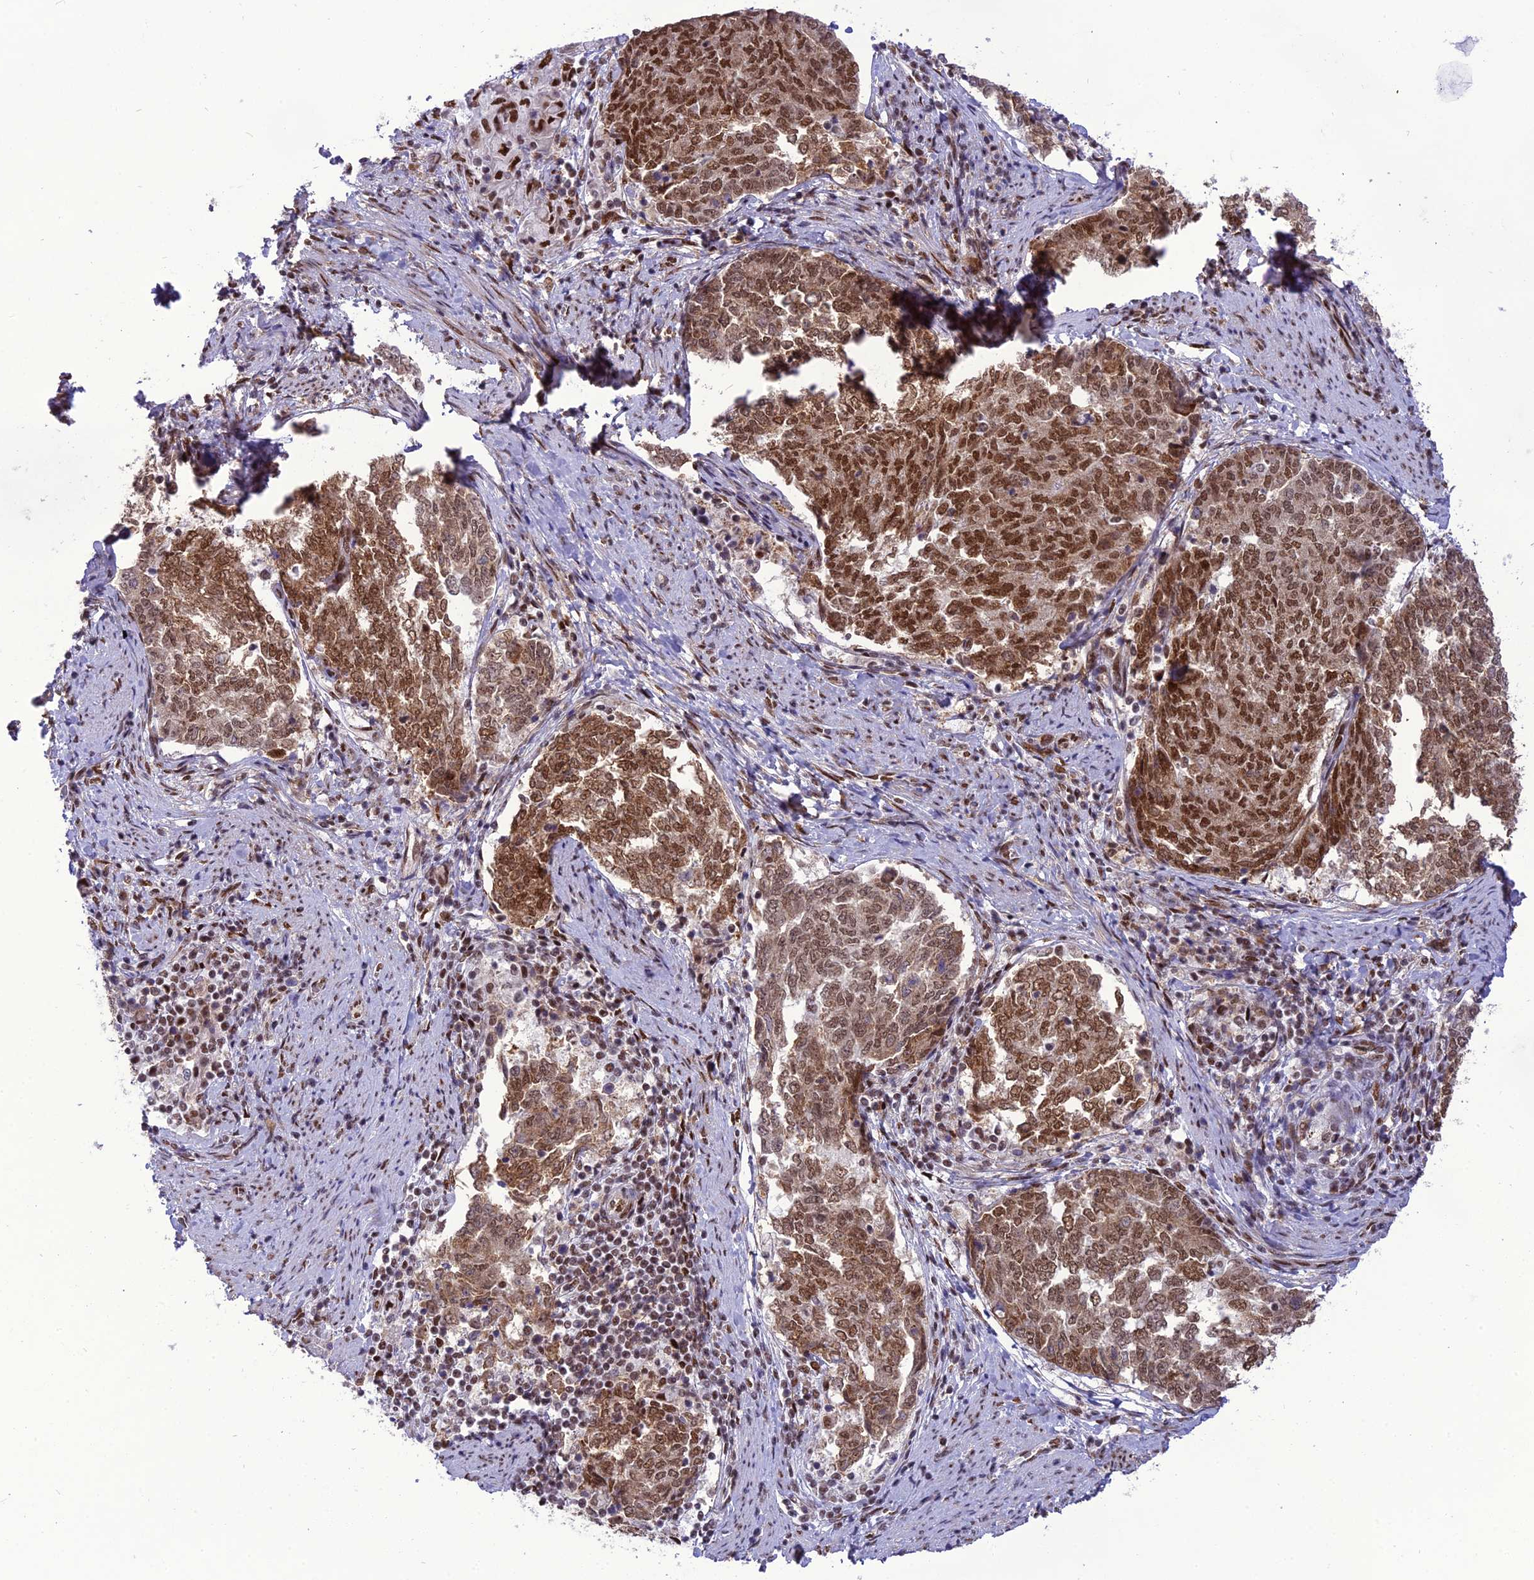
{"staining": {"intensity": "moderate", "quantity": ">75%", "location": "nuclear"}, "tissue": "endometrial cancer", "cell_type": "Tumor cells", "image_type": "cancer", "snomed": [{"axis": "morphology", "description": "Adenocarcinoma, NOS"}, {"axis": "topography", "description": "Endometrium"}], "caption": "Protein expression analysis of endometrial cancer shows moderate nuclear staining in about >75% of tumor cells.", "gene": "DDX1", "patient": {"sex": "female", "age": 80}}